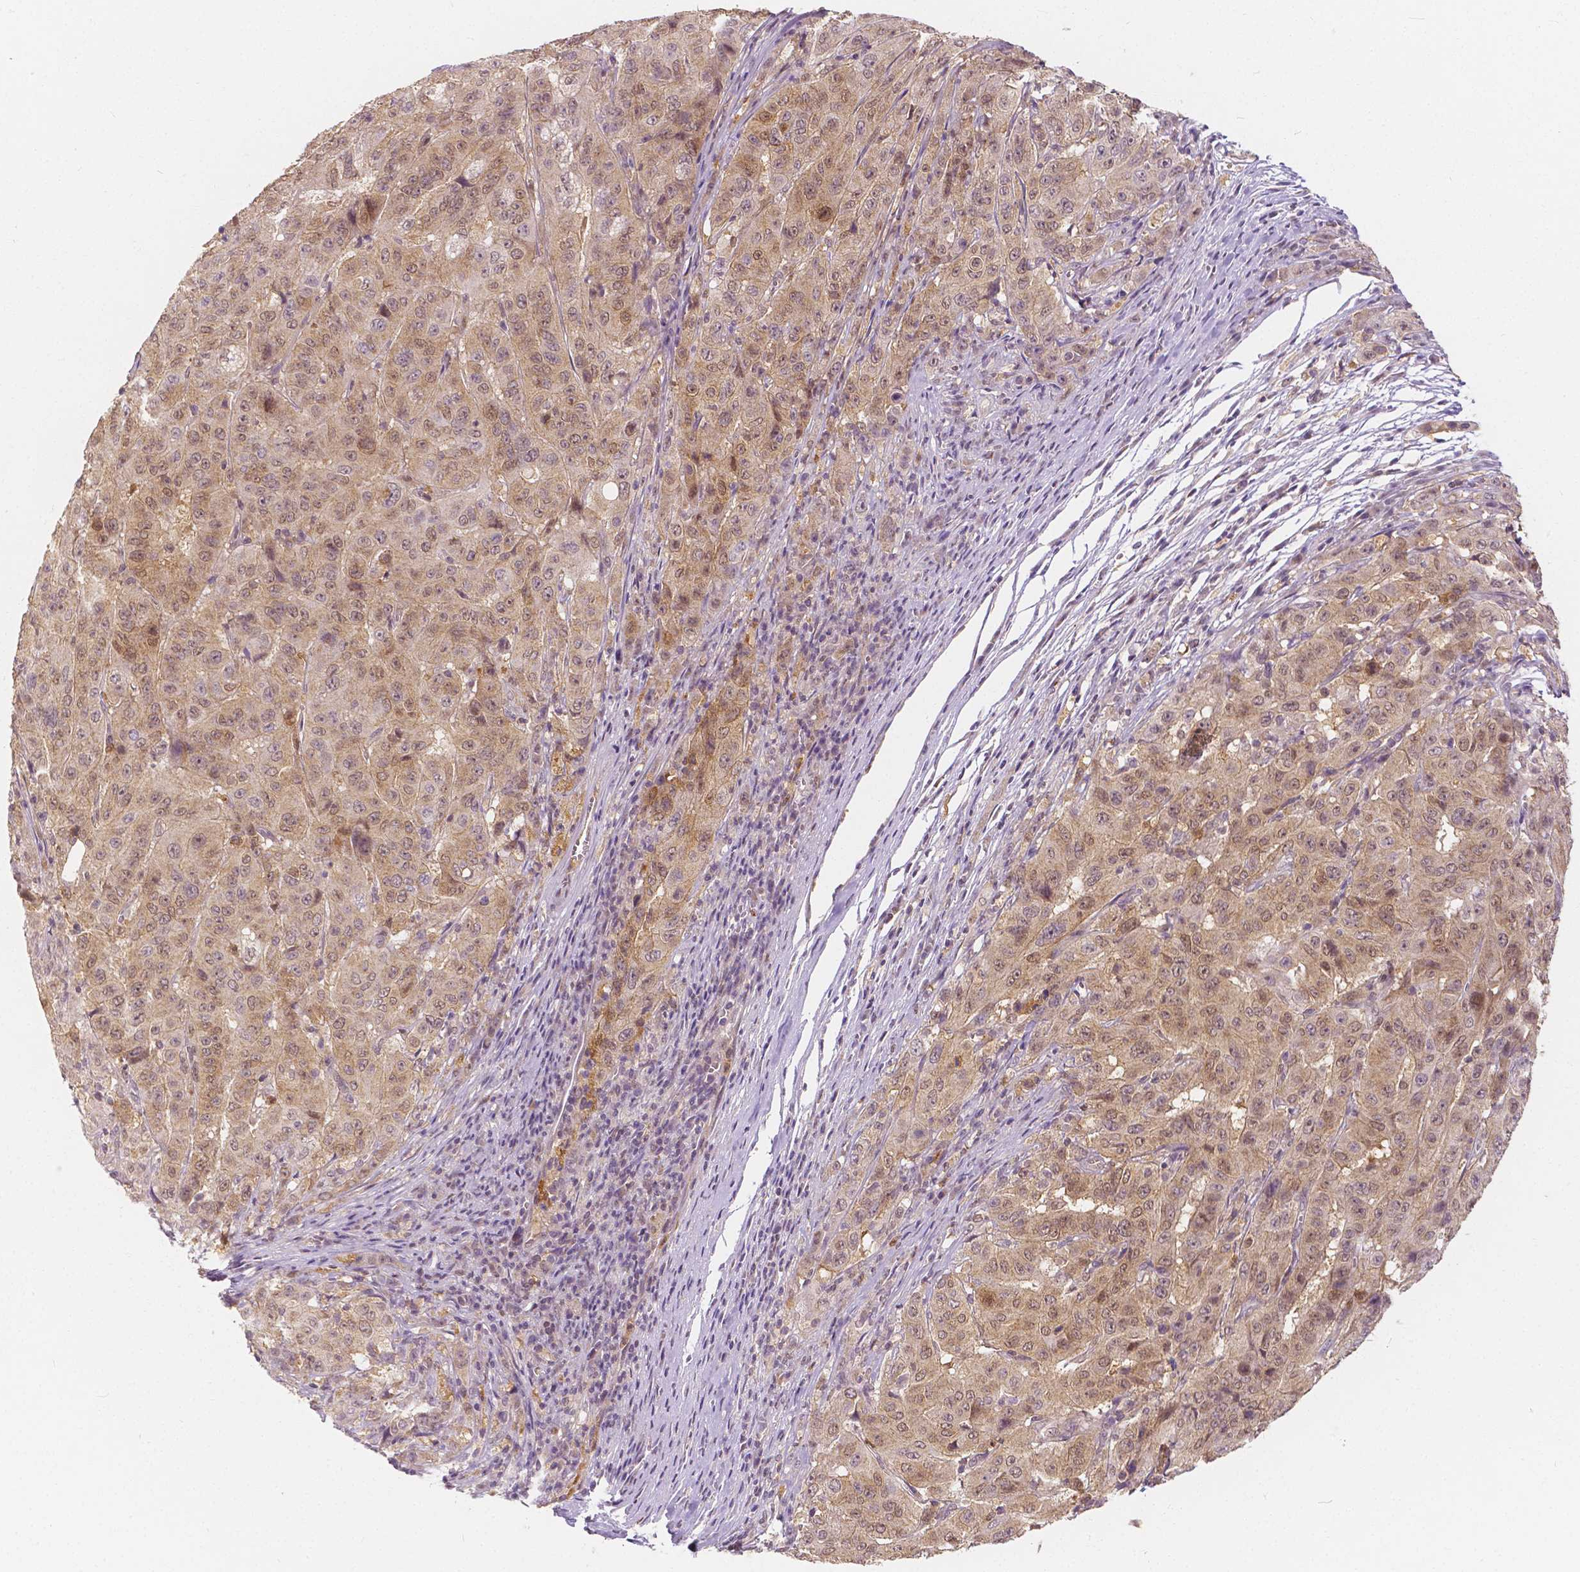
{"staining": {"intensity": "moderate", "quantity": ">75%", "location": "cytoplasmic/membranous,nuclear"}, "tissue": "pancreatic cancer", "cell_type": "Tumor cells", "image_type": "cancer", "snomed": [{"axis": "morphology", "description": "Adenocarcinoma, NOS"}, {"axis": "topography", "description": "Pancreas"}], "caption": "Human adenocarcinoma (pancreatic) stained with a protein marker shows moderate staining in tumor cells.", "gene": "NAPRT", "patient": {"sex": "male", "age": 63}}